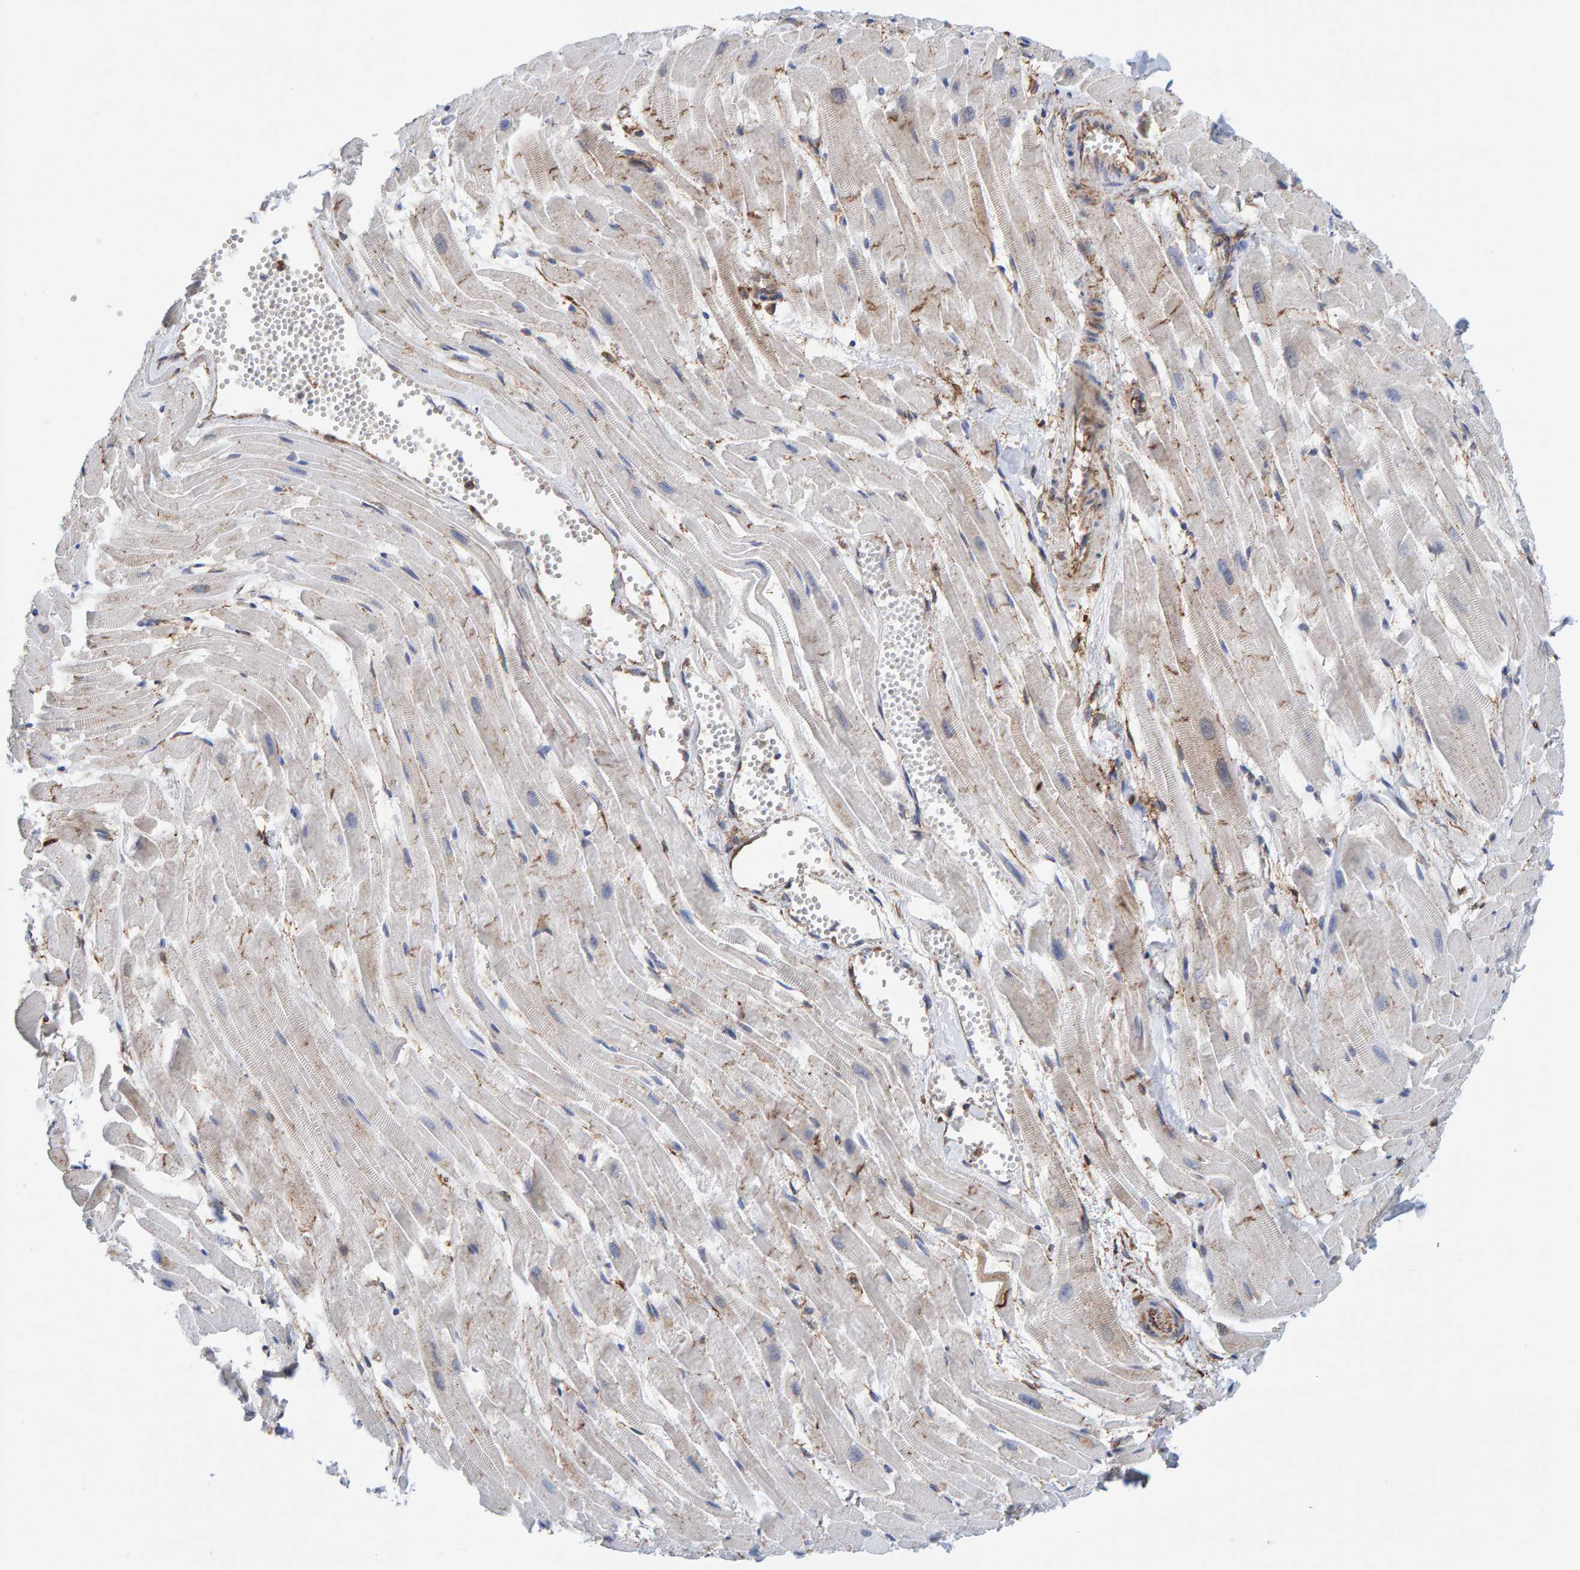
{"staining": {"intensity": "weak", "quantity": "<25%", "location": "cytoplasmic/membranous"}, "tissue": "heart muscle", "cell_type": "Cardiomyocytes", "image_type": "normal", "snomed": [{"axis": "morphology", "description": "Normal tissue, NOS"}, {"axis": "topography", "description": "Heart"}], "caption": "Immunohistochemistry (IHC) photomicrograph of benign heart muscle: human heart muscle stained with DAB displays no significant protein staining in cardiomyocytes.", "gene": "MVP", "patient": {"sex": "female", "age": 19}}